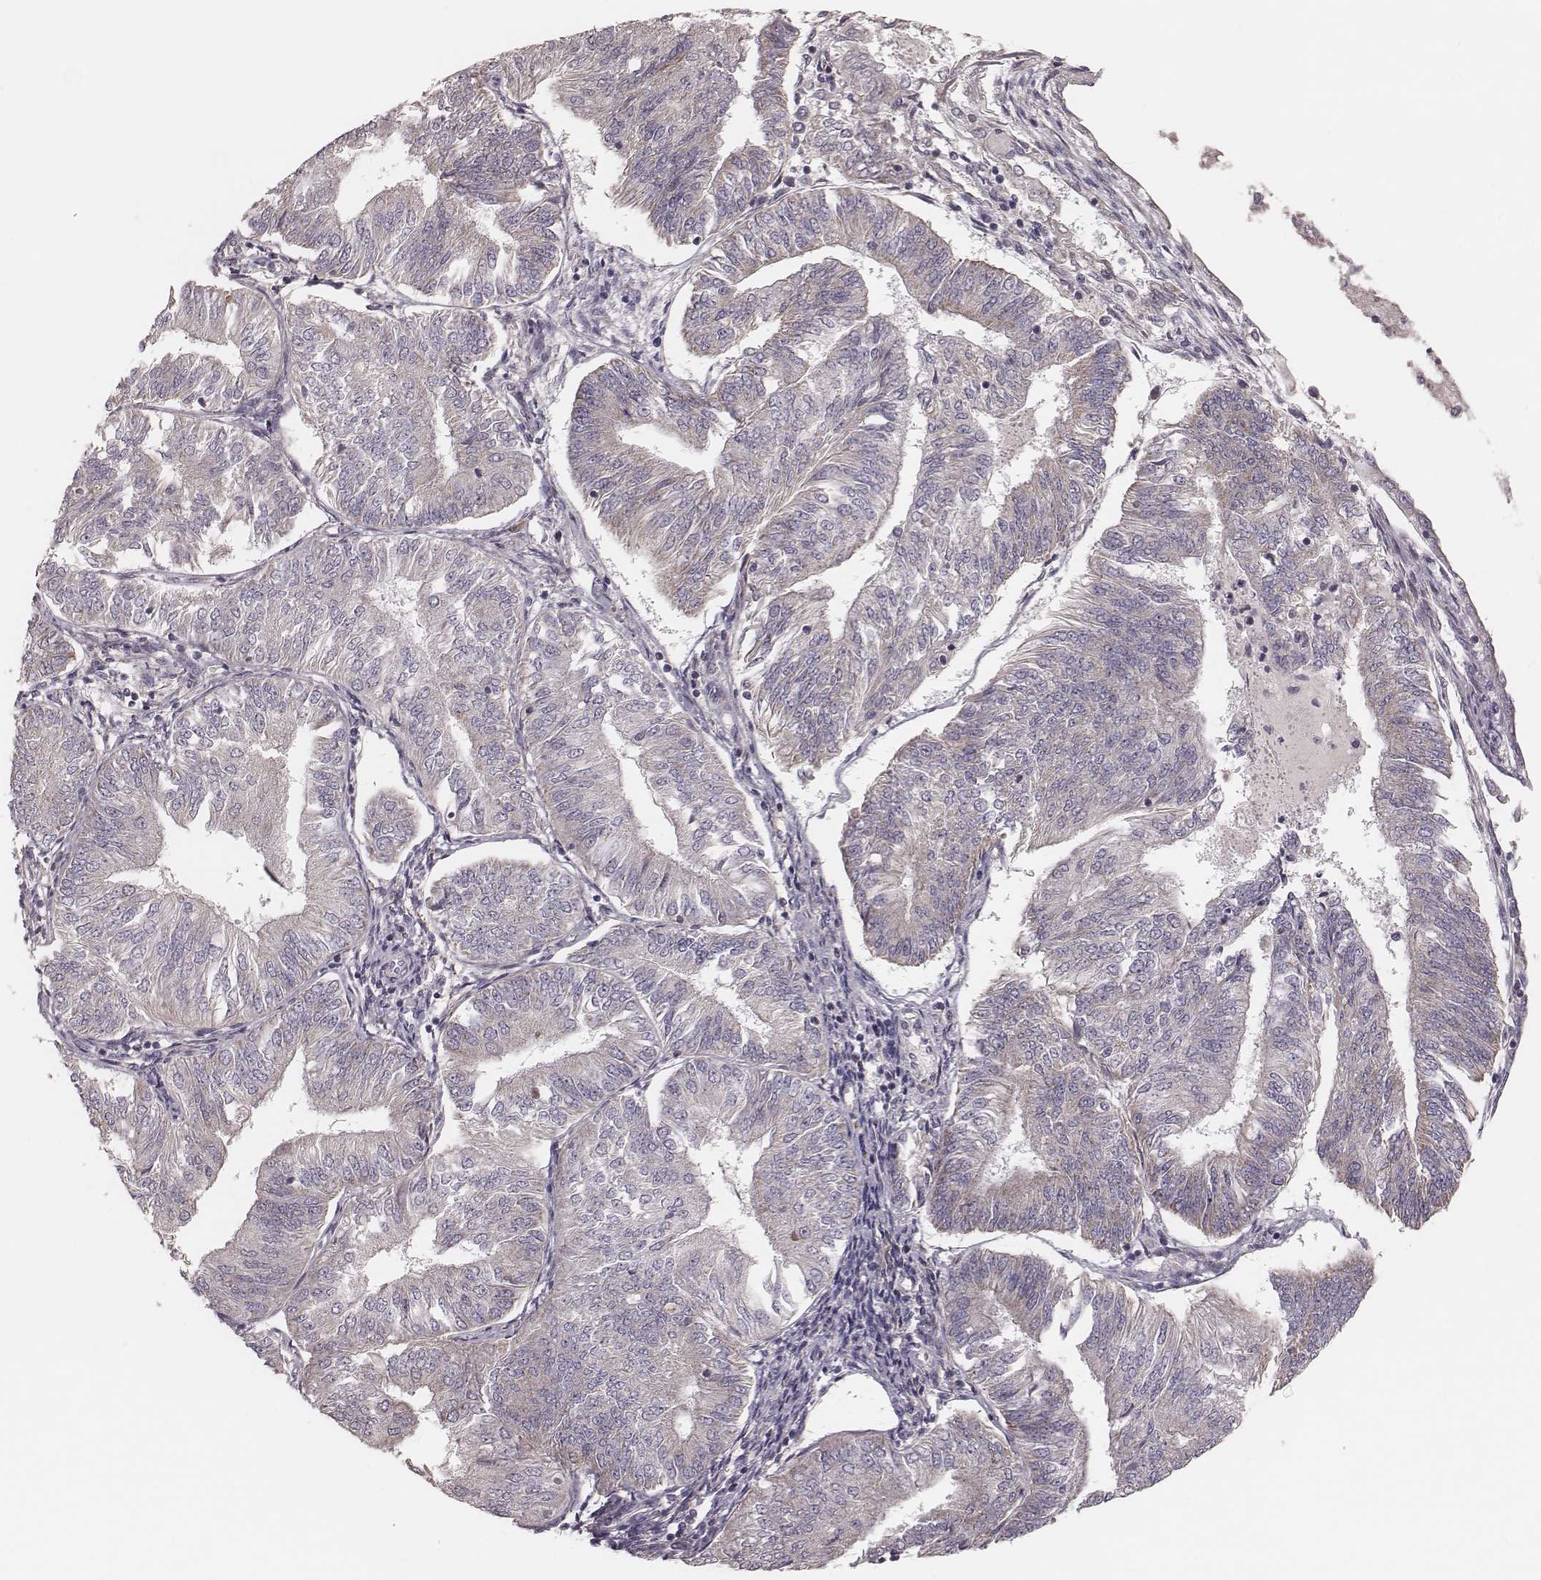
{"staining": {"intensity": "negative", "quantity": "none", "location": "none"}, "tissue": "endometrial cancer", "cell_type": "Tumor cells", "image_type": "cancer", "snomed": [{"axis": "morphology", "description": "Adenocarcinoma, NOS"}, {"axis": "topography", "description": "Endometrium"}], "caption": "IHC photomicrograph of endometrial adenocarcinoma stained for a protein (brown), which demonstrates no staining in tumor cells.", "gene": "MRPS27", "patient": {"sex": "female", "age": 58}}